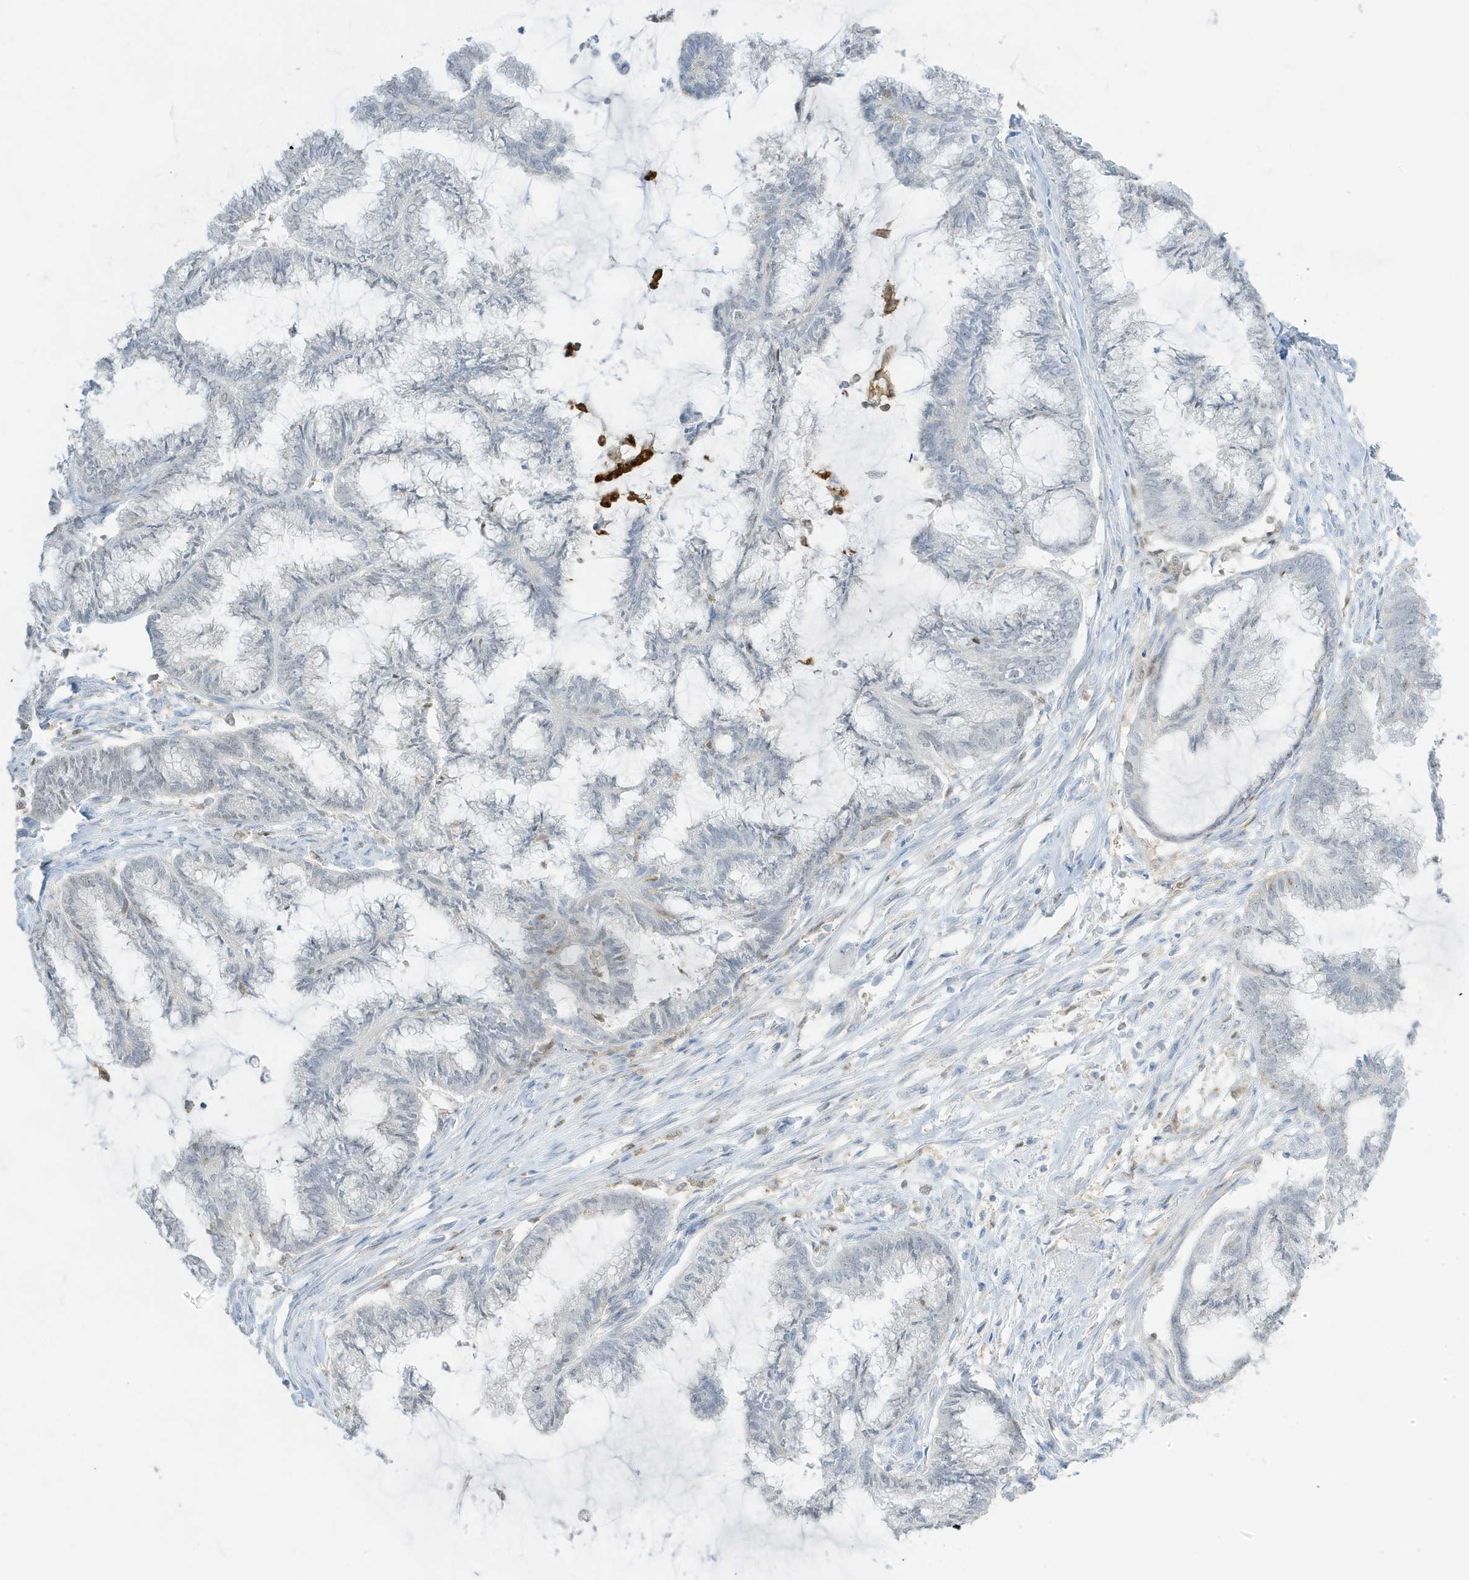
{"staining": {"intensity": "negative", "quantity": "none", "location": "none"}, "tissue": "endometrial cancer", "cell_type": "Tumor cells", "image_type": "cancer", "snomed": [{"axis": "morphology", "description": "Adenocarcinoma, NOS"}, {"axis": "topography", "description": "Endometrium"}], "caption": "IHC histopathology image of endometrial cancer (adenocarcinoma) stained for a protein (brown), which displays no positivity in tumor cells.", "gene": "GCA", "patient": {"sex": "female", "age": 86}}